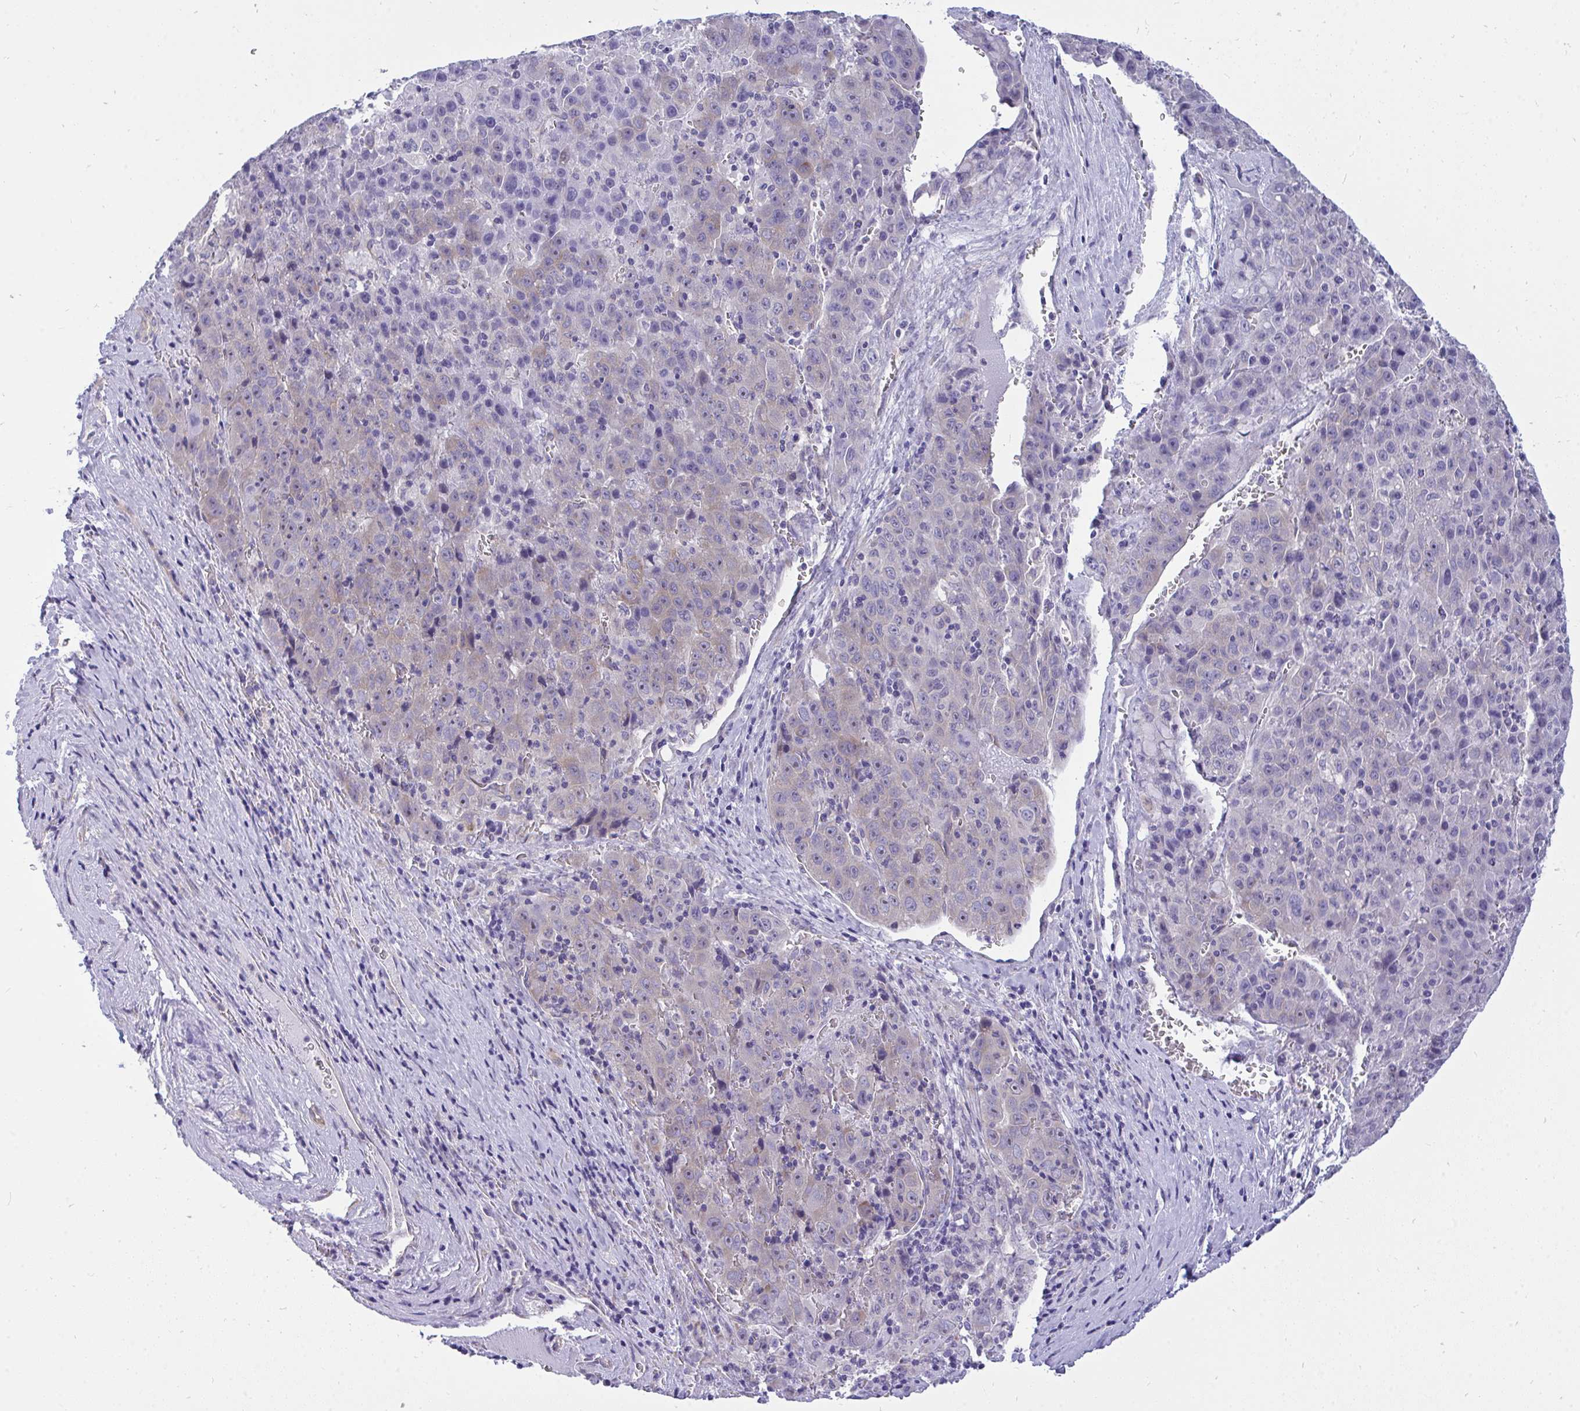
{"staining": {"intensity": "weak", "quantity": "<25%", "location": "cytoplasmic/membranous"}, "tissue": "liver cancer", "cell_type": "Tumor cells", "image_type": "cancer", "snomed": [{"axis": "morphology", "description": "Carcinoma, Hepatocellular, NOS"}, {"axis": "topography", "description": "Liver"}], "caption": "Tumor cells show no significant positivity in liver hepatocellular carcinoma.", "gene": "VGLL3", "patient": {"sex": "female", "age": 53}}